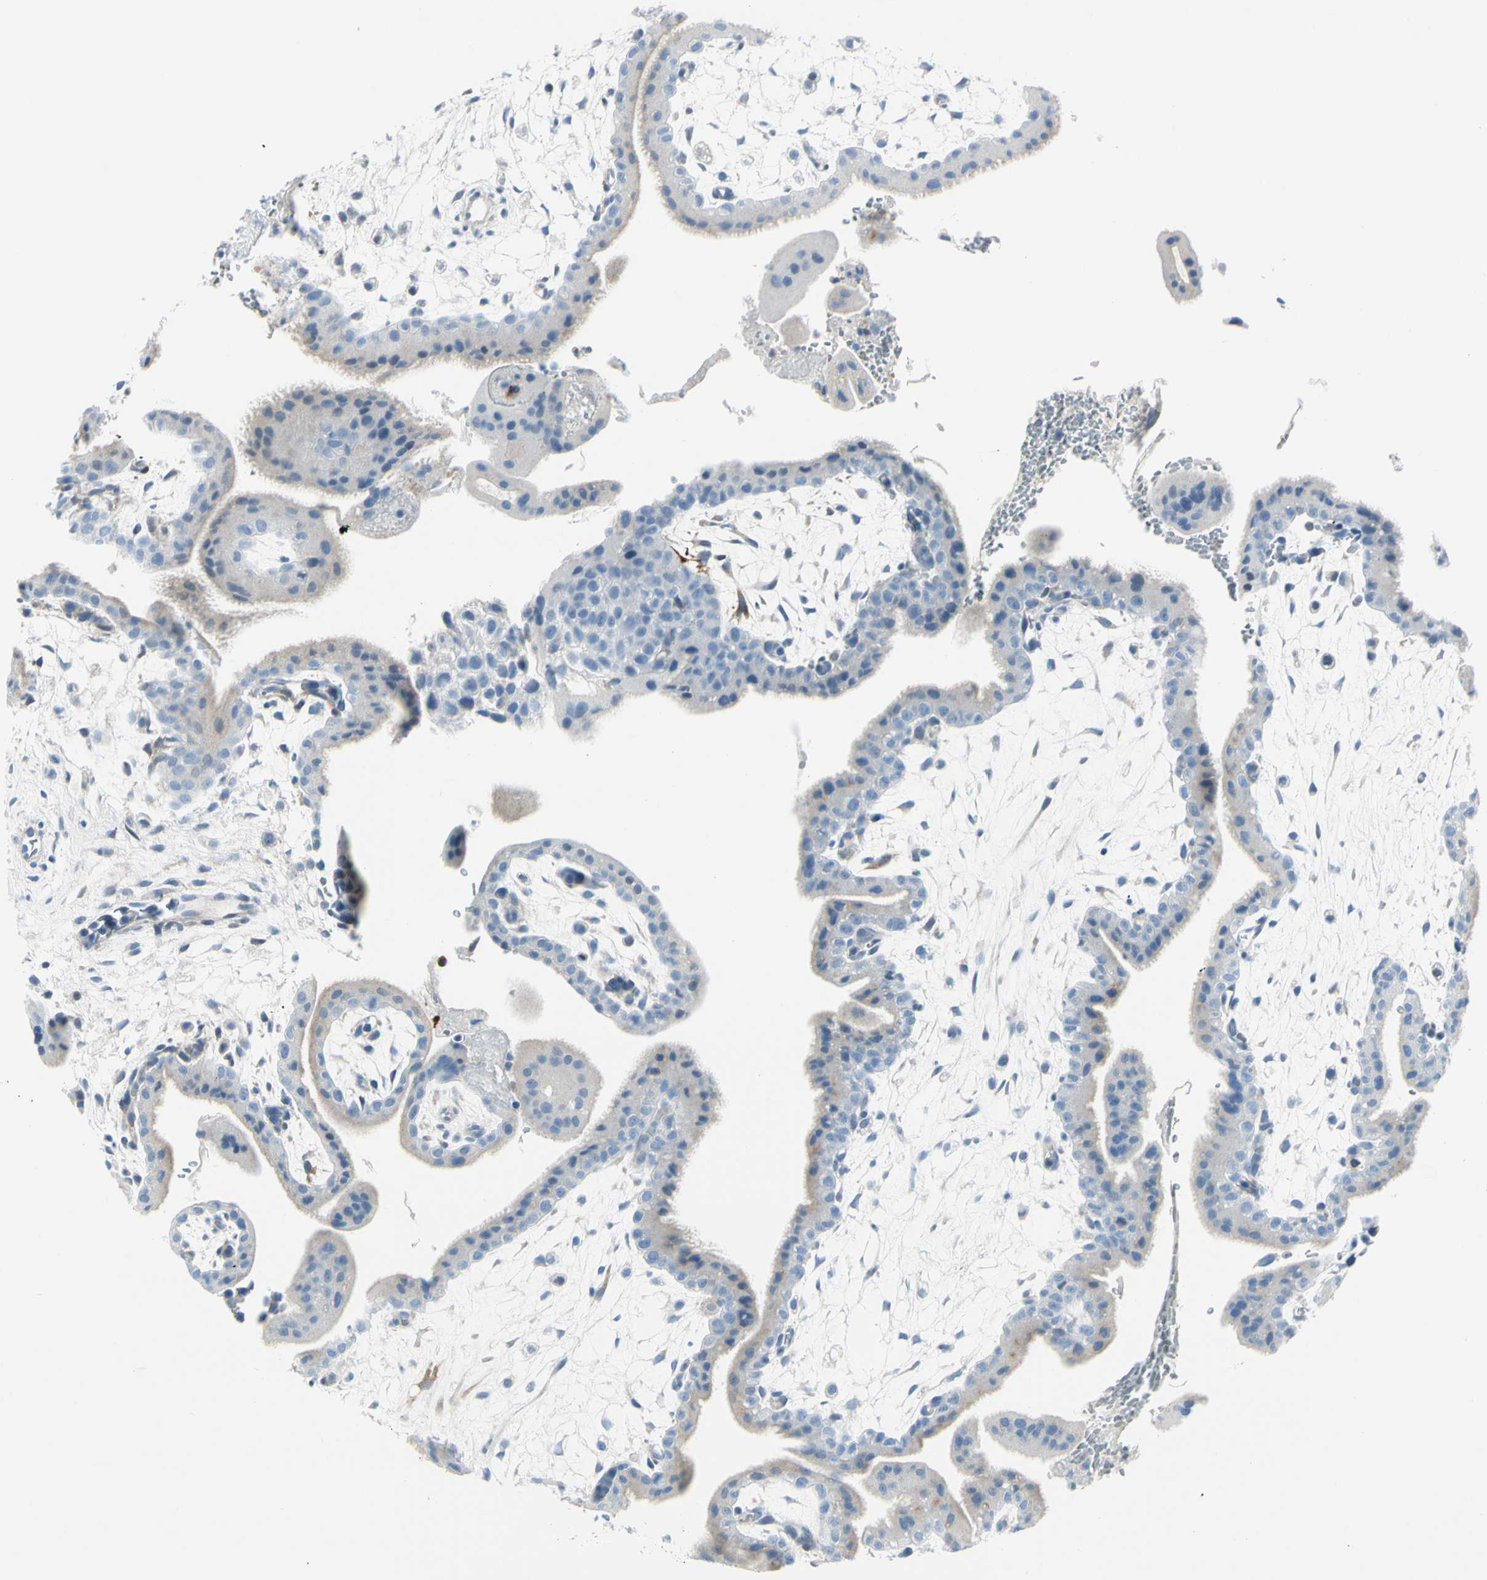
{"staining": {"intensity": "negative", "quantity": "none", "location": "none"}, "tissue": "placenta", "cell_type": "Trophoblastic cells", "image_type": "normal", "snomed": [{"axis": "morphology", "description": "Normal tissue, NOS"}, {"axis": "topography", "description": "Placenta"}], "caption": "Immunohistochemical staining of benign placenta reveals no significant positivity in trophoblastic cells.", "gene": "TRAF1", "patient": {"sex": "female", "age": 35}}